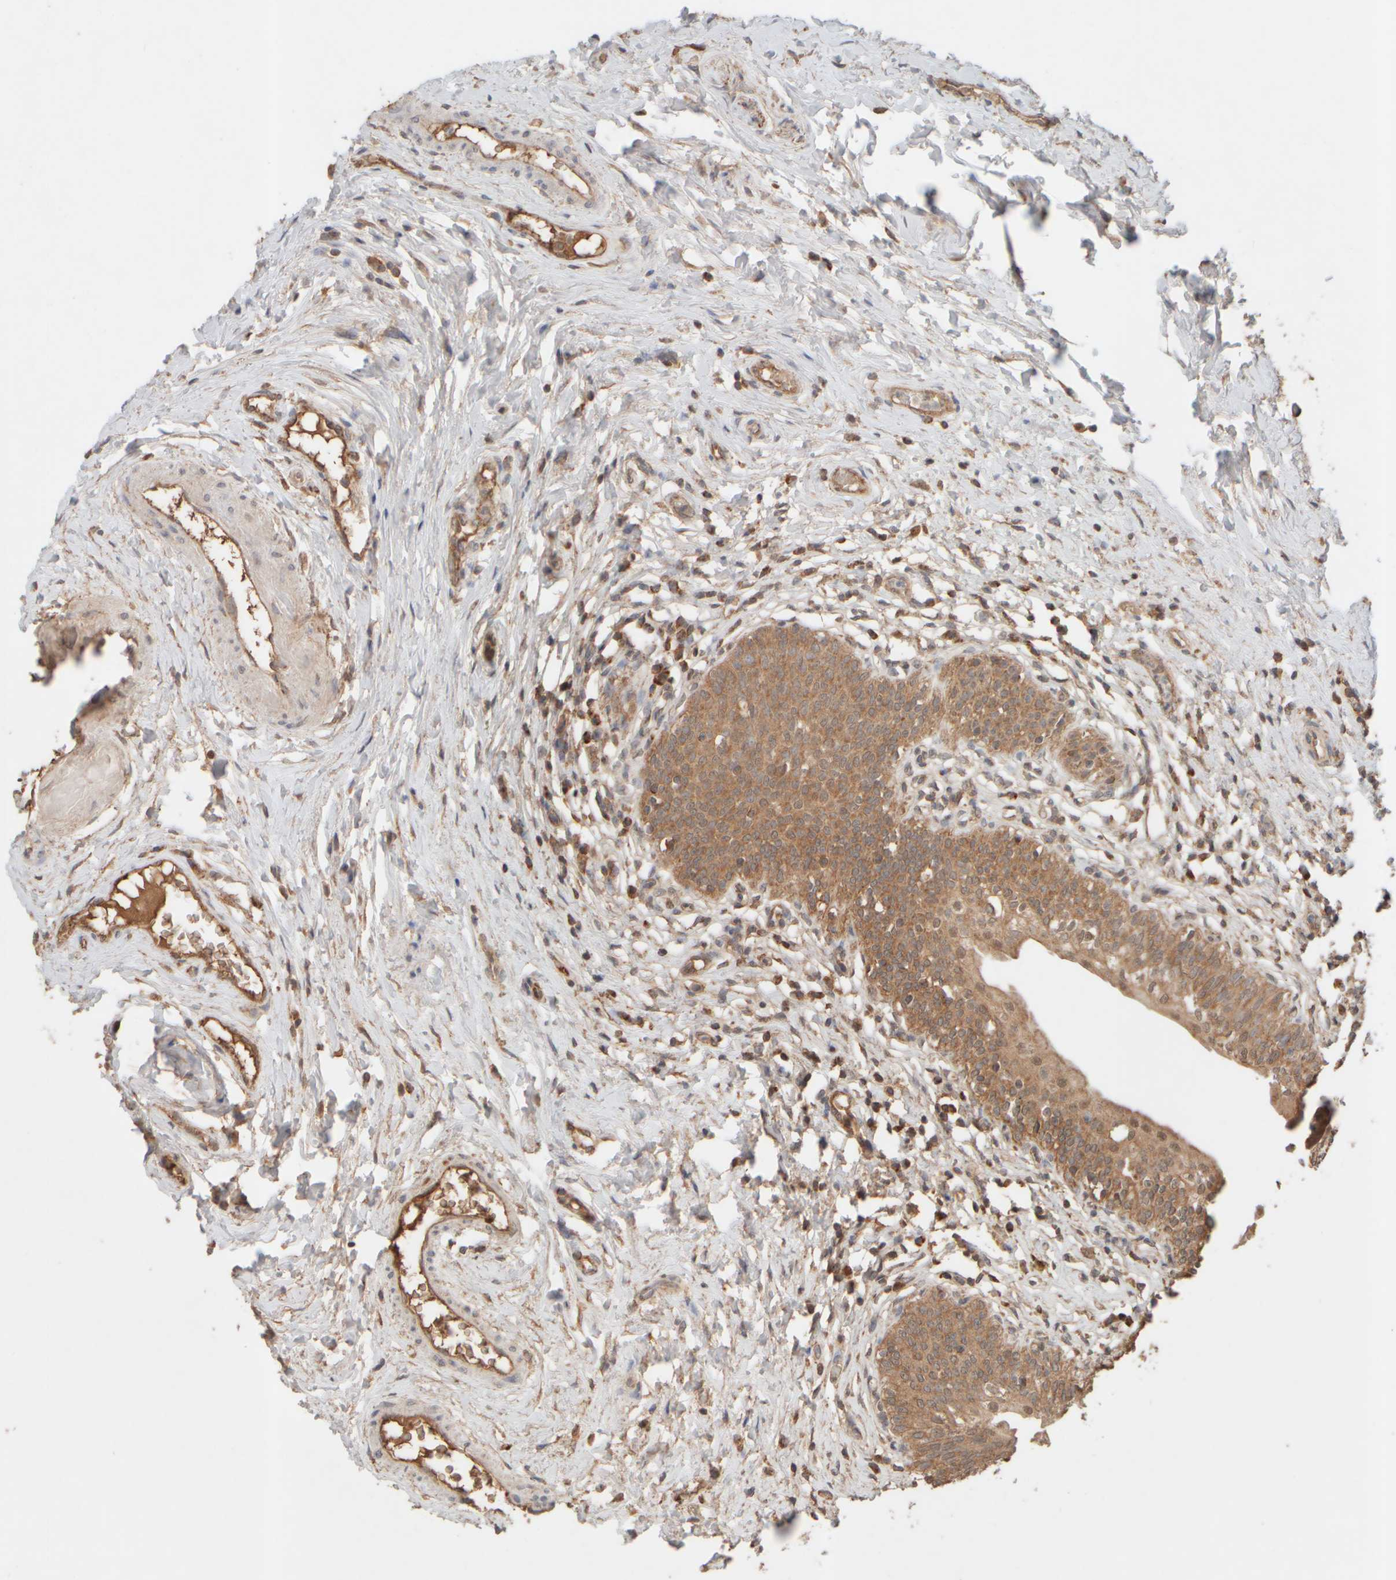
{"staining": {"intensity": "moderate", "quantity": ">75%", "location": "cytoplasmic/membranous"}, "tissue": "urinary bladder", "cell_type": "Urothelial cells", "image_type": "normal", "snomed": [{"axis": "morphology", "description": "Normal tissue, NOS"}, {"axis": "topography", "description": "Urinary bladder"}], "caption": "Approximately >75% of urothelial cells in benign urinary bladder exhibit moderate cytoplasmic/membranous protein expression as visualized by brown immunohistochemical staining.", "gene": "EIF2B3", "patient": {"sex": "male", "age": 83}}